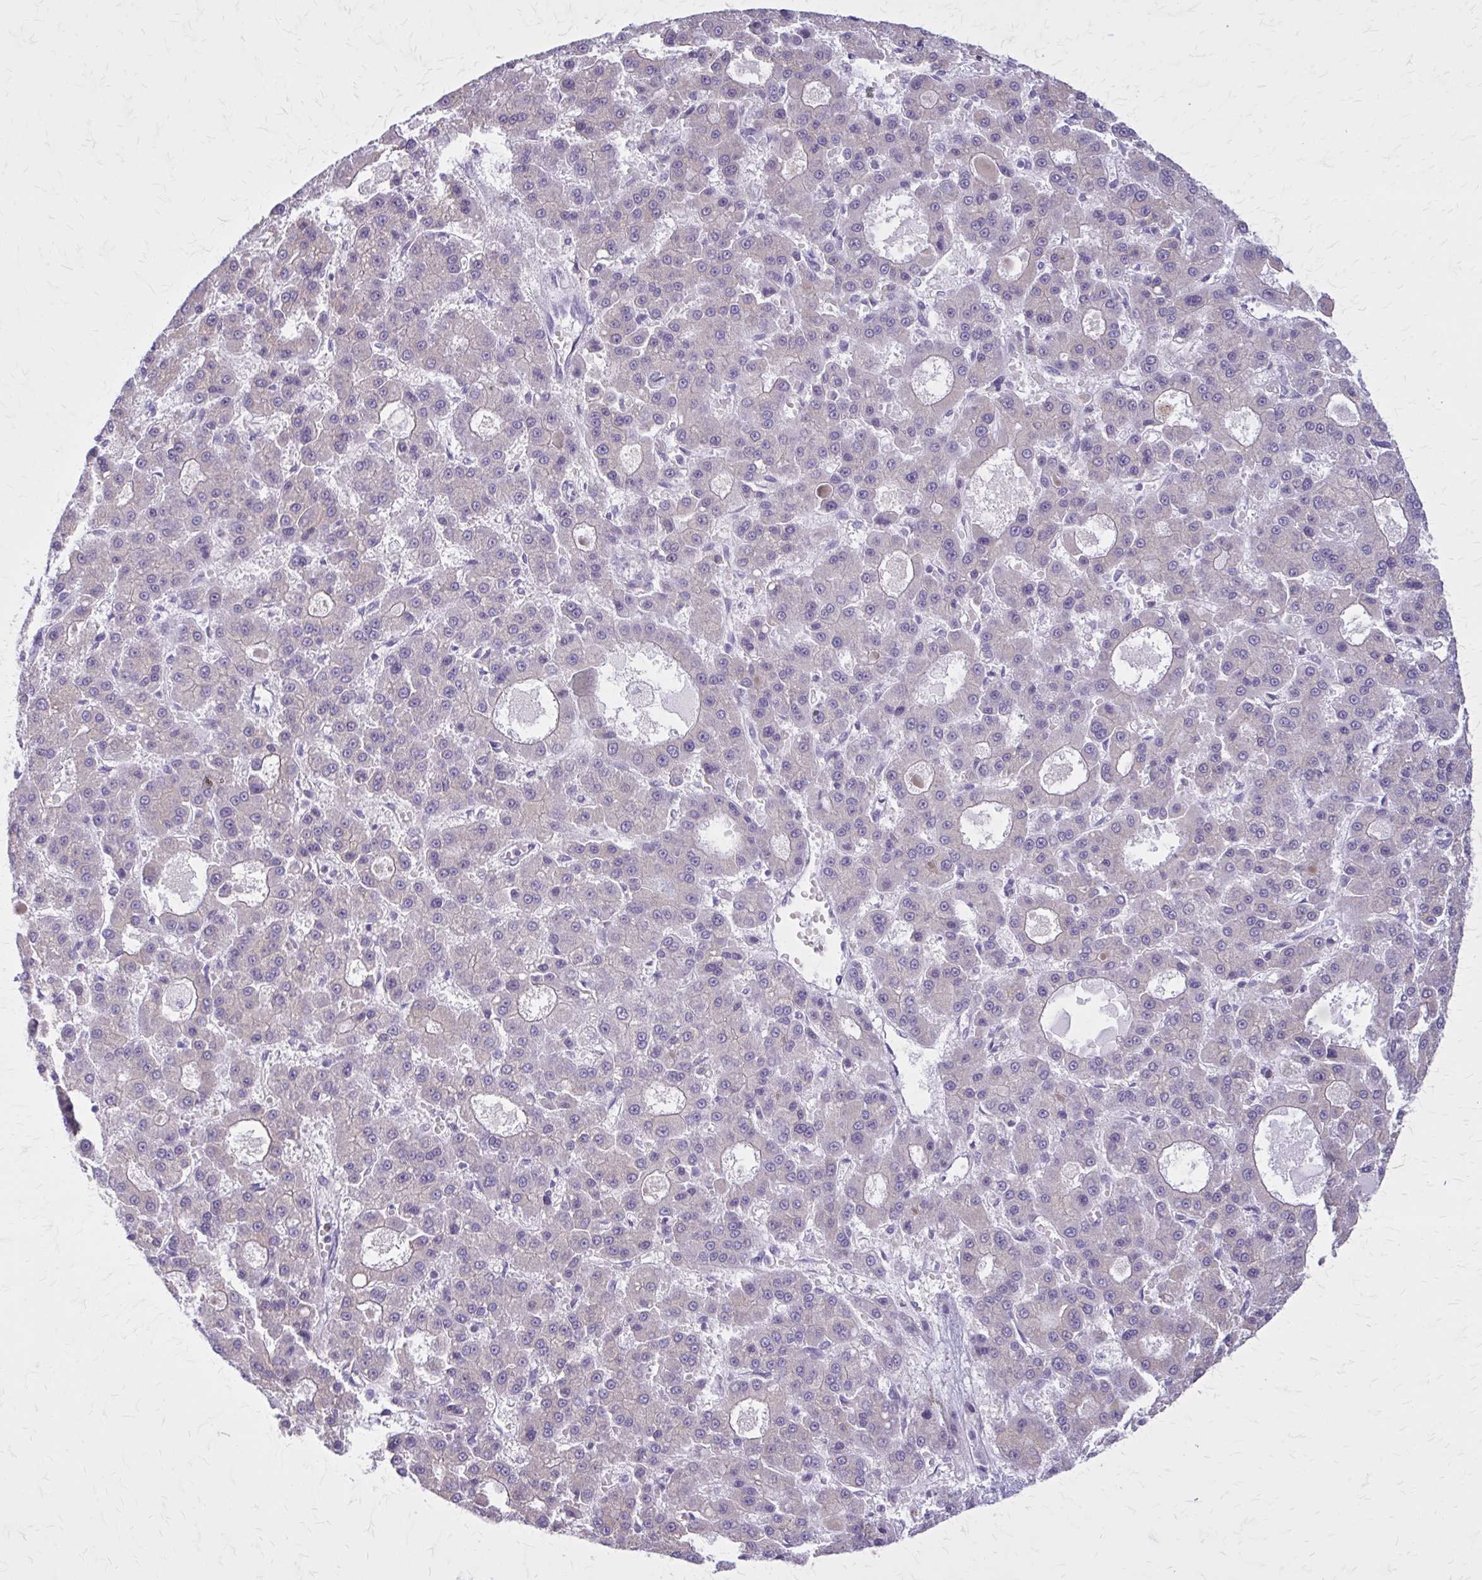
{"staining": {"intensity": "negative", "quantity": "none", "location": "none"}, "tissue": "liver cancer", "cell_type": "Tumor cells", "image_type": "cancer", "snomed": [{"axis": "morphology", "description": "Carcinoma, Hepatocellular, NOS"}, {"axis": "topography", "description": "Liver"}], "caption": "Immunohistochemistry (IHC) of liver cancer shows no staining in tumor cells.", "gene": "PITPNM1", "patient": {"sex": "male", "age": 70}}